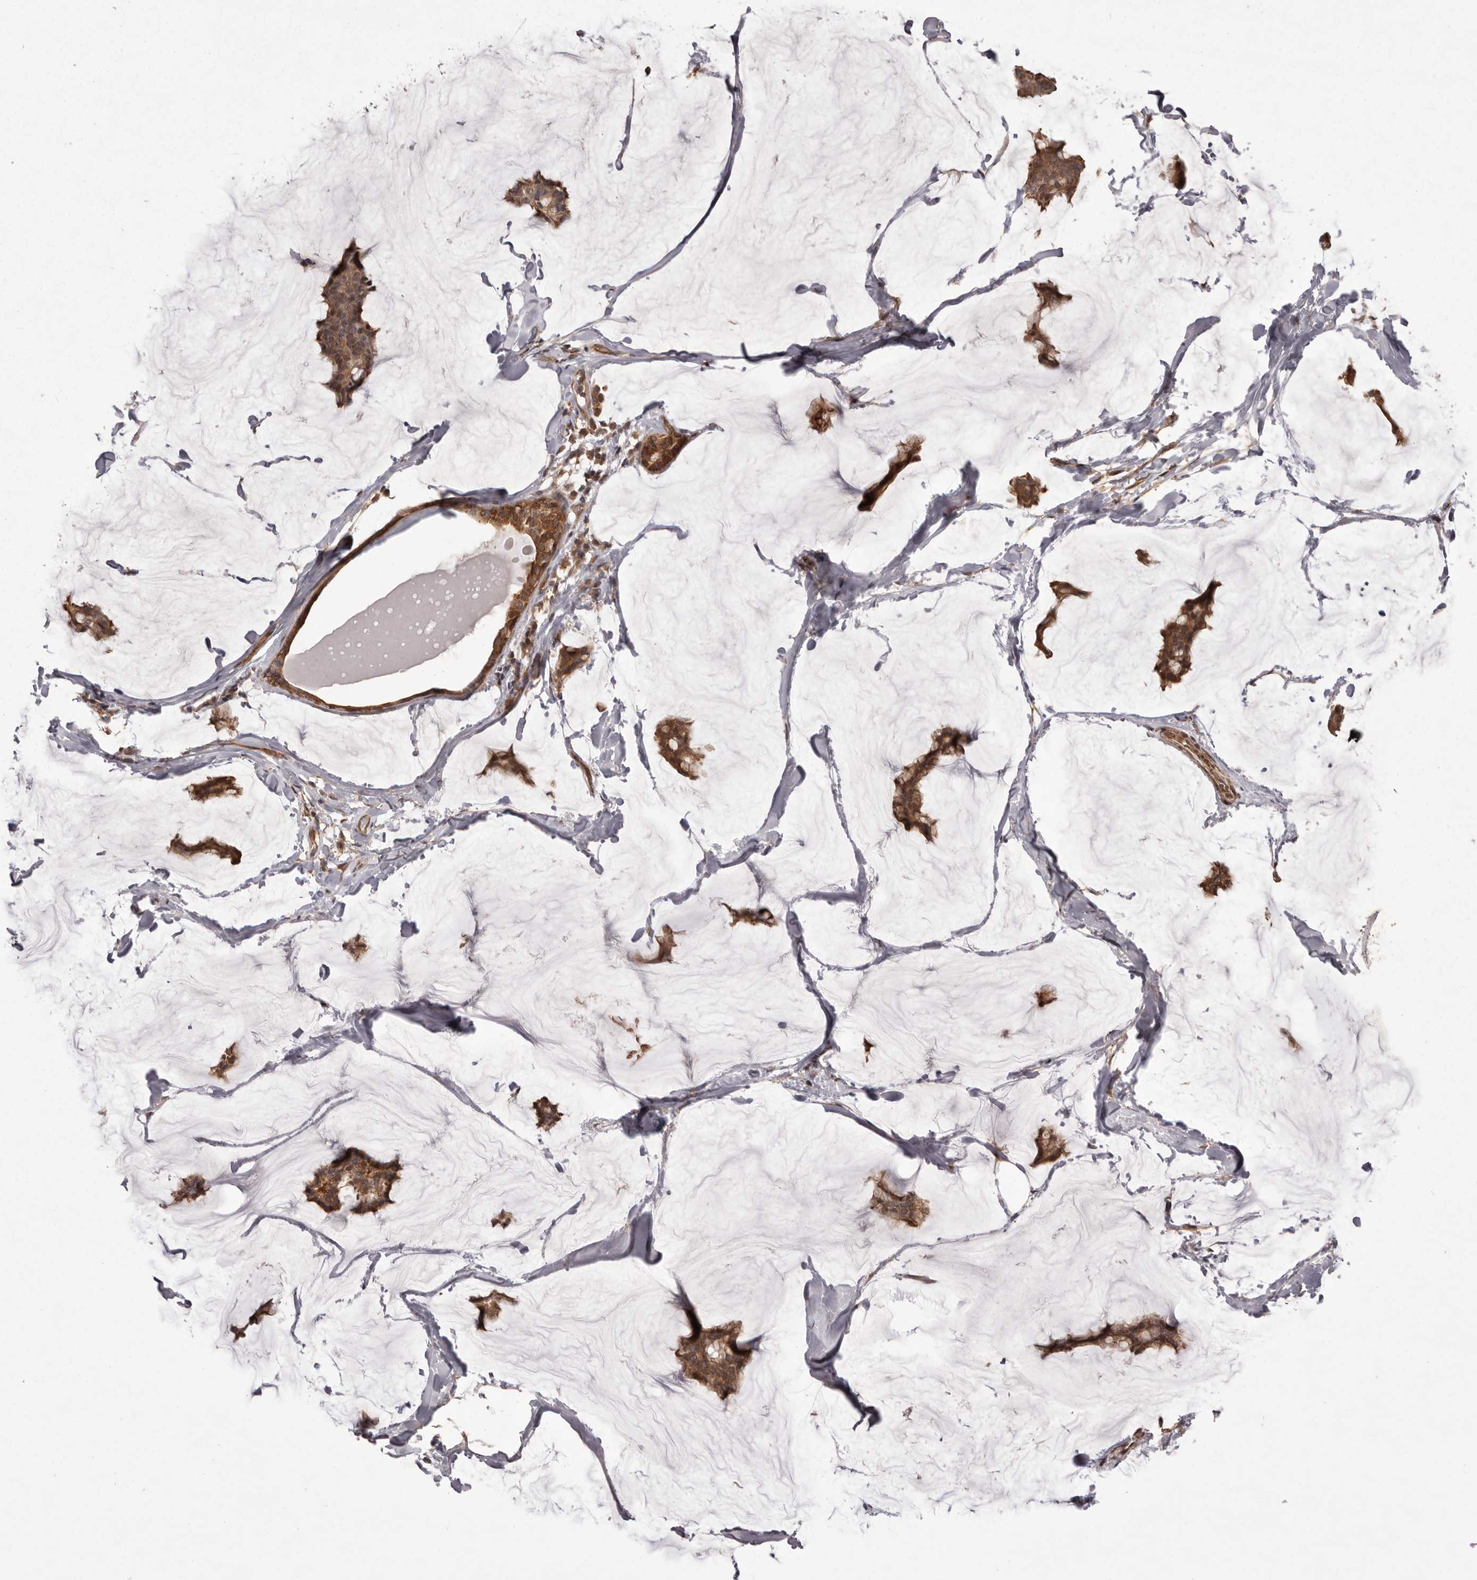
{"staining": {"intensity": "strong", "quantity": ">75%", "location": "cytoplasmic/membranous"}, "tissue": "breast cancer", "cell_type": "Tumor cells", "image_type": "cancer", "snomed": [{"axis": "morphology", "description": "Duct carcinoma"}, {"axis": "topography", "description": "Breast"}], "caption": "High-magnification brightfield microscopy of breast intraductal carcinoma stained with DAB (3,3'-diaminobenzidine) (brown) and counterstained with hematoxylin (blue). tumor cells exhibit strong cytoplasmic/membranous positivity is present in approximately>75% of cells.", "gene": "NFKBIA", "patient": {"sex": "female", "age": 93}}